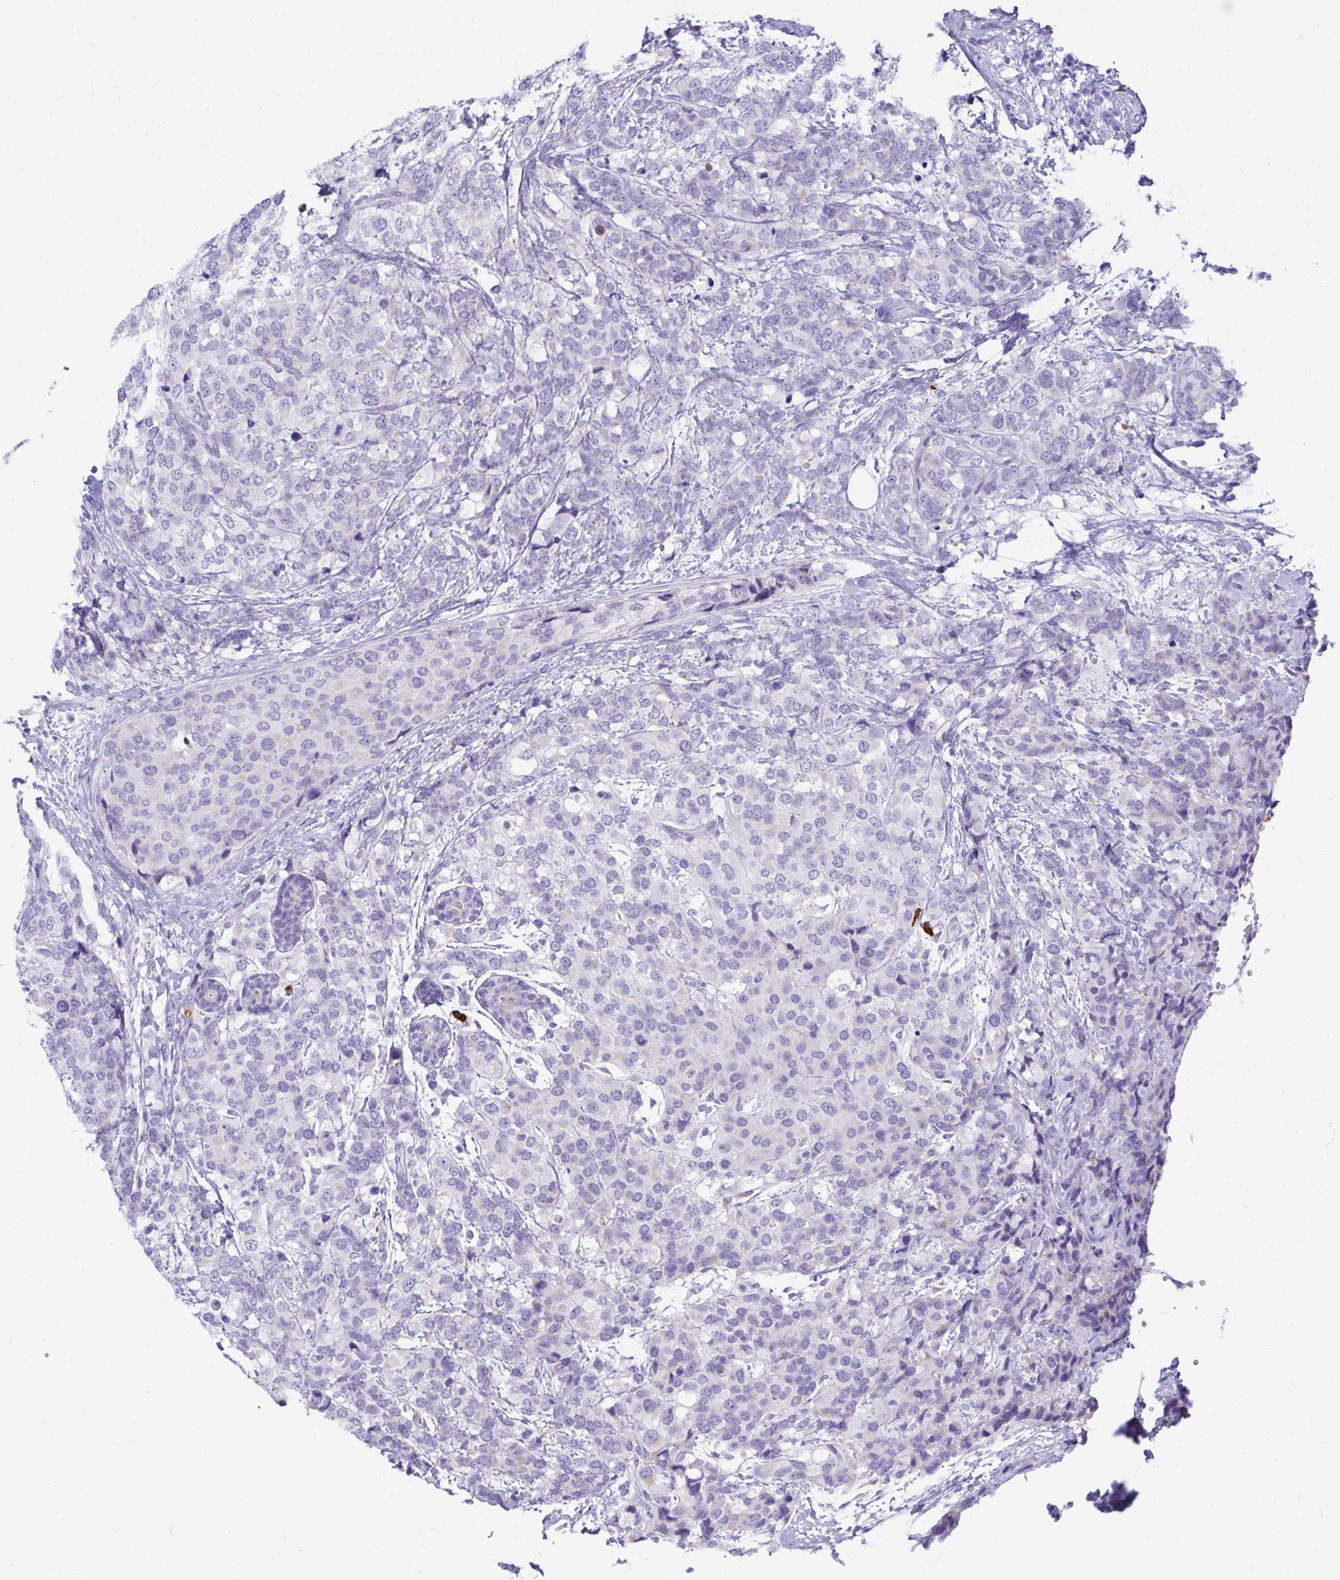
{"staining": {"intensity": "negative", "quantity": "none", "location": "none"}, "tissue": "breast cancer", "cell_type": "Tumor cells", "image_type": "cancer", "snomed": [{"axis": "morphology", "description": "Lobular carcinoma"}, {"axis": "topography", "description": "Breast"}], "caption": "Immunohistochemistry (IHC) of human breast cancer (lobular carcinoma) demonstrates no expression in tumor cells.", "gene": "IGSF5", "patient": {"sex": "female", "age": 59}}